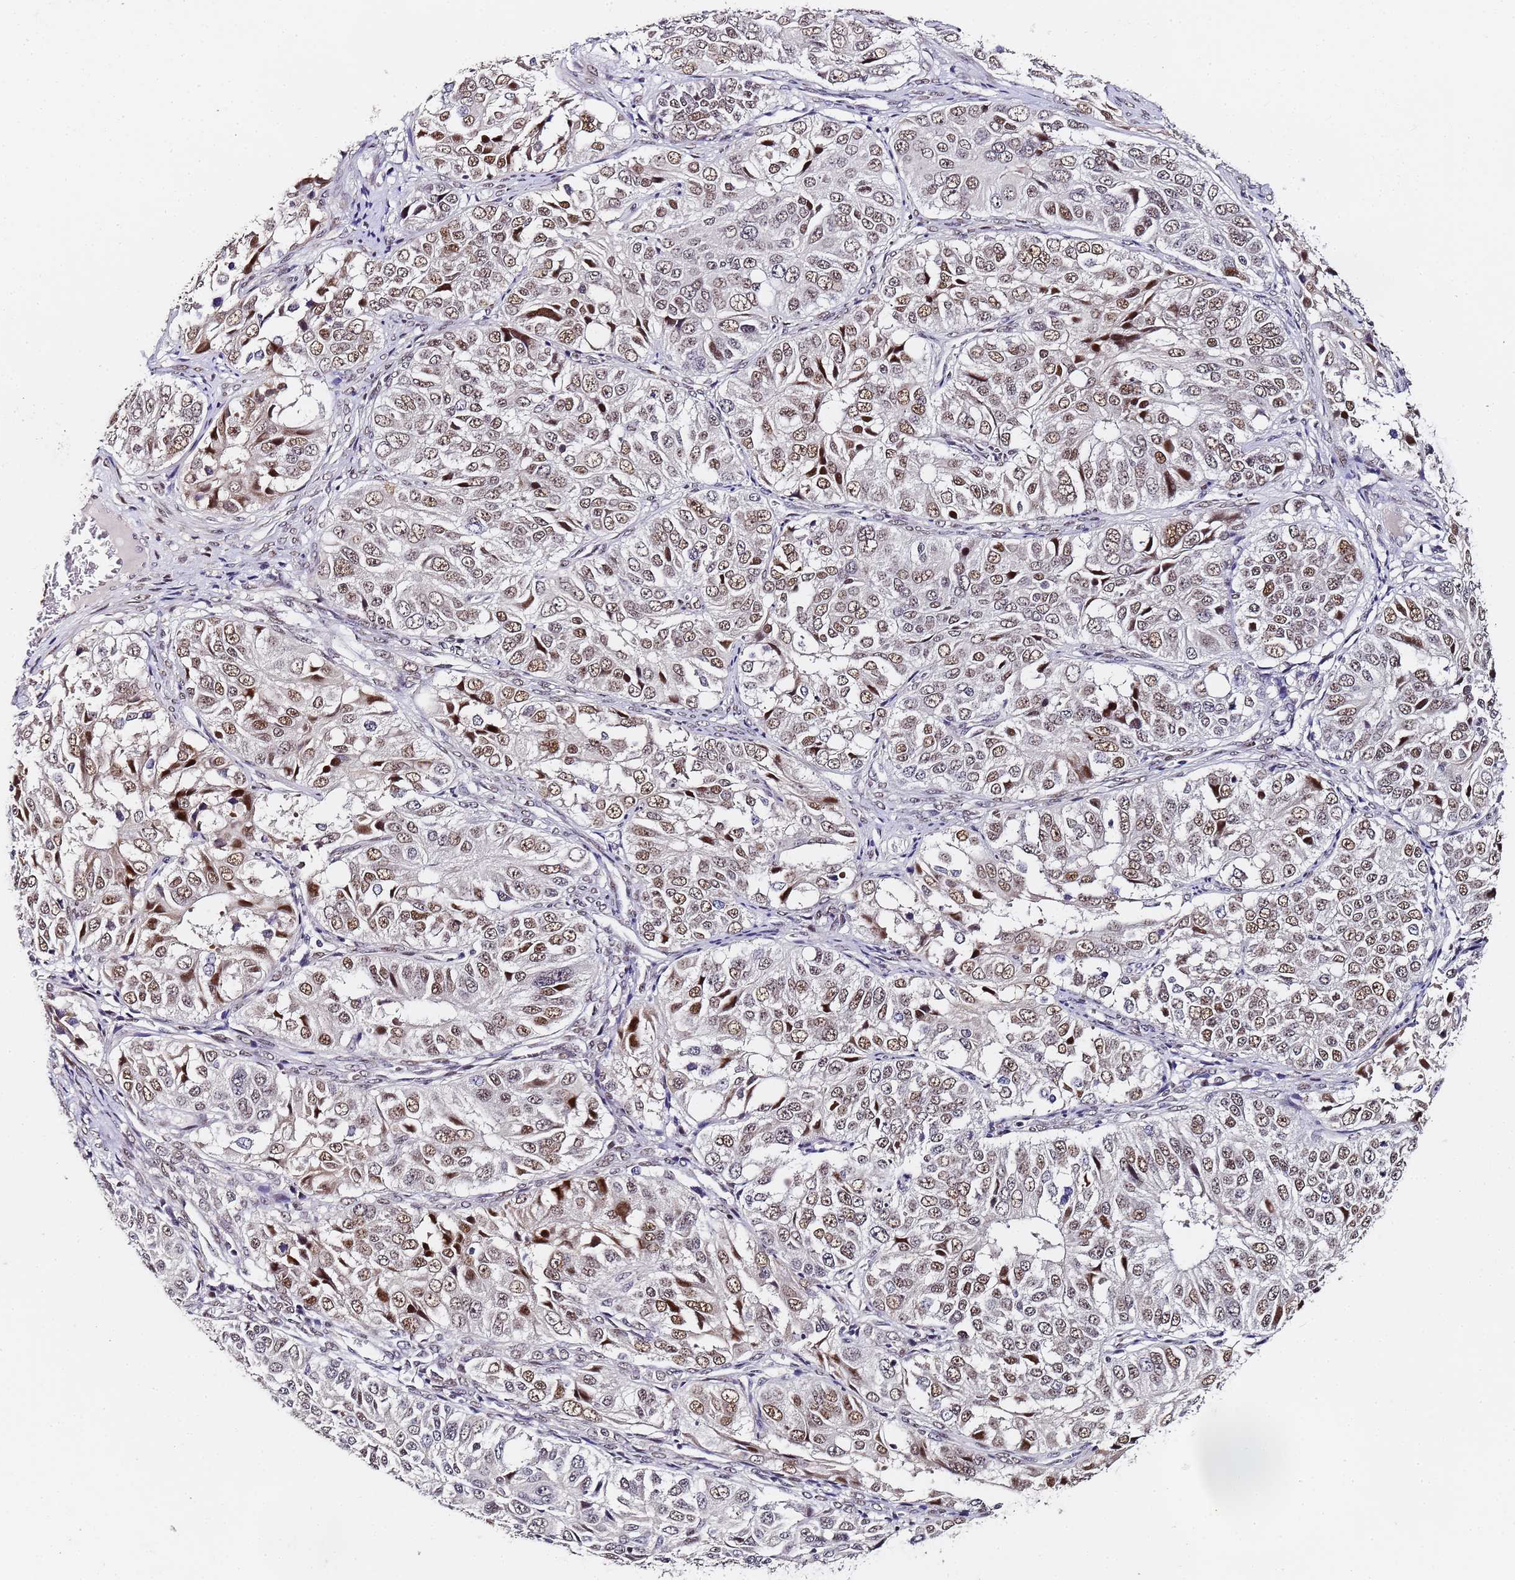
{"staining": {"intensity": "moderate", "quantity": ">75%", "location": "nuclear"}, "tissue": "ovarian cancer", "cell_type": "Tumor cells", "image_type": "cancer", "snomed": [{"axis": "morphology", "description": "Carcinoma, endometroid"}, {"axis": "topography", "description": "Ovary"}], "caption": "About >75% of tumor cells in human ovarian endometroid carcinoma exhibit moderate nuclear protein expression as visualized by brown immunohistochemical staining.", "gene": "FNBP4", "patient": {"sex": "female", "age": 51}}